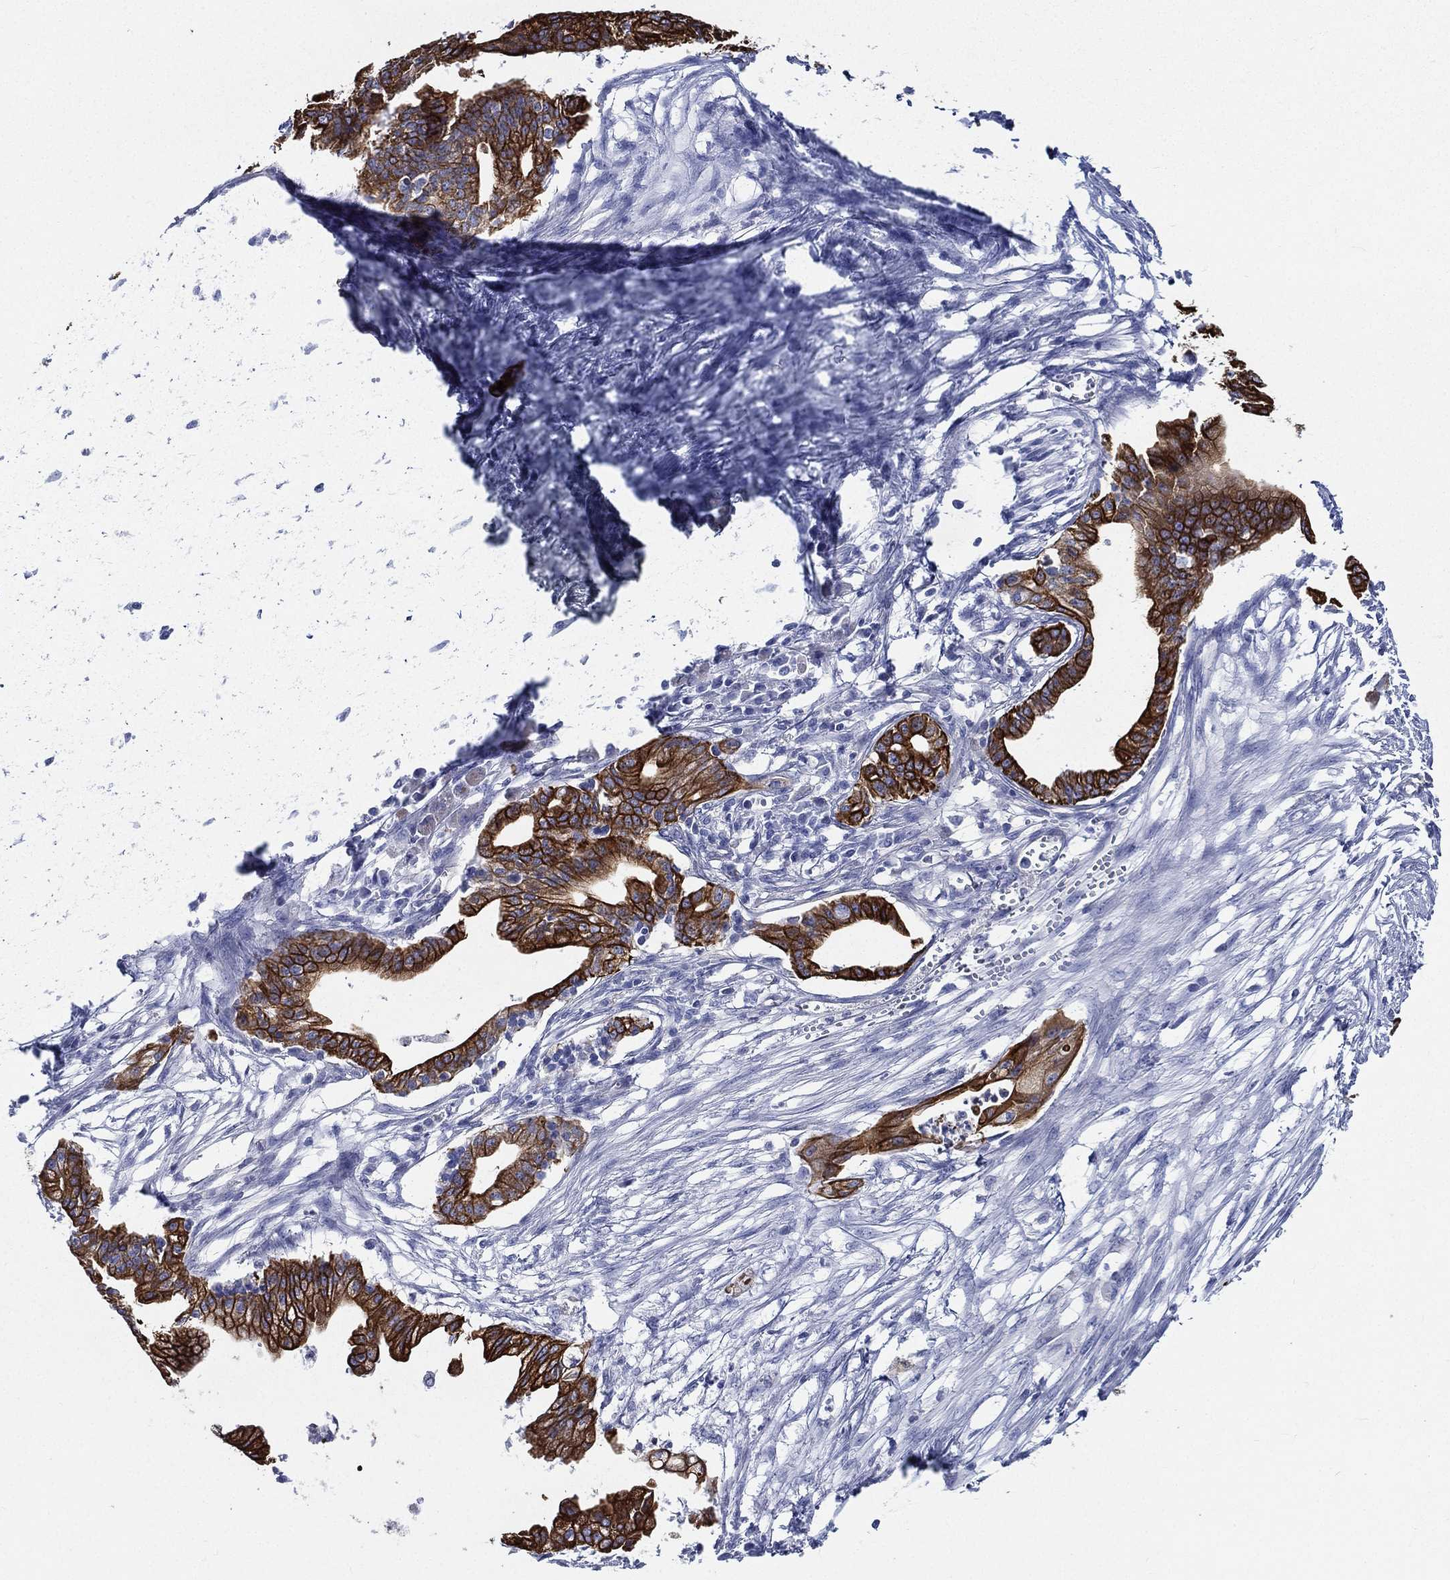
{"staining": {"intensity": "strong", "quantity": ">75%", "location": "cytoplasmic/membranous"}, "tissue": "pancreatic cancer", "cell_type": "Tumor cells", "image_type": "cancer", "snomed": [{"axis": "morphology", "description": "Normal tissue, NOS"}, {"axis": "morphology", "description": "Adenocarcinoma, NOS"}, {"axis": "topography", "description": "Pancreas"}], "caption": "Immunohistochemistry (IHC) image of pancreatic cancer stained for a protein (brown), which displays high levels of strong cytoplasmic/membranous positivity in about >75% of tumor cells.", "gene": "NEDD9", "patient": {"sex": "female", "age": 58}}